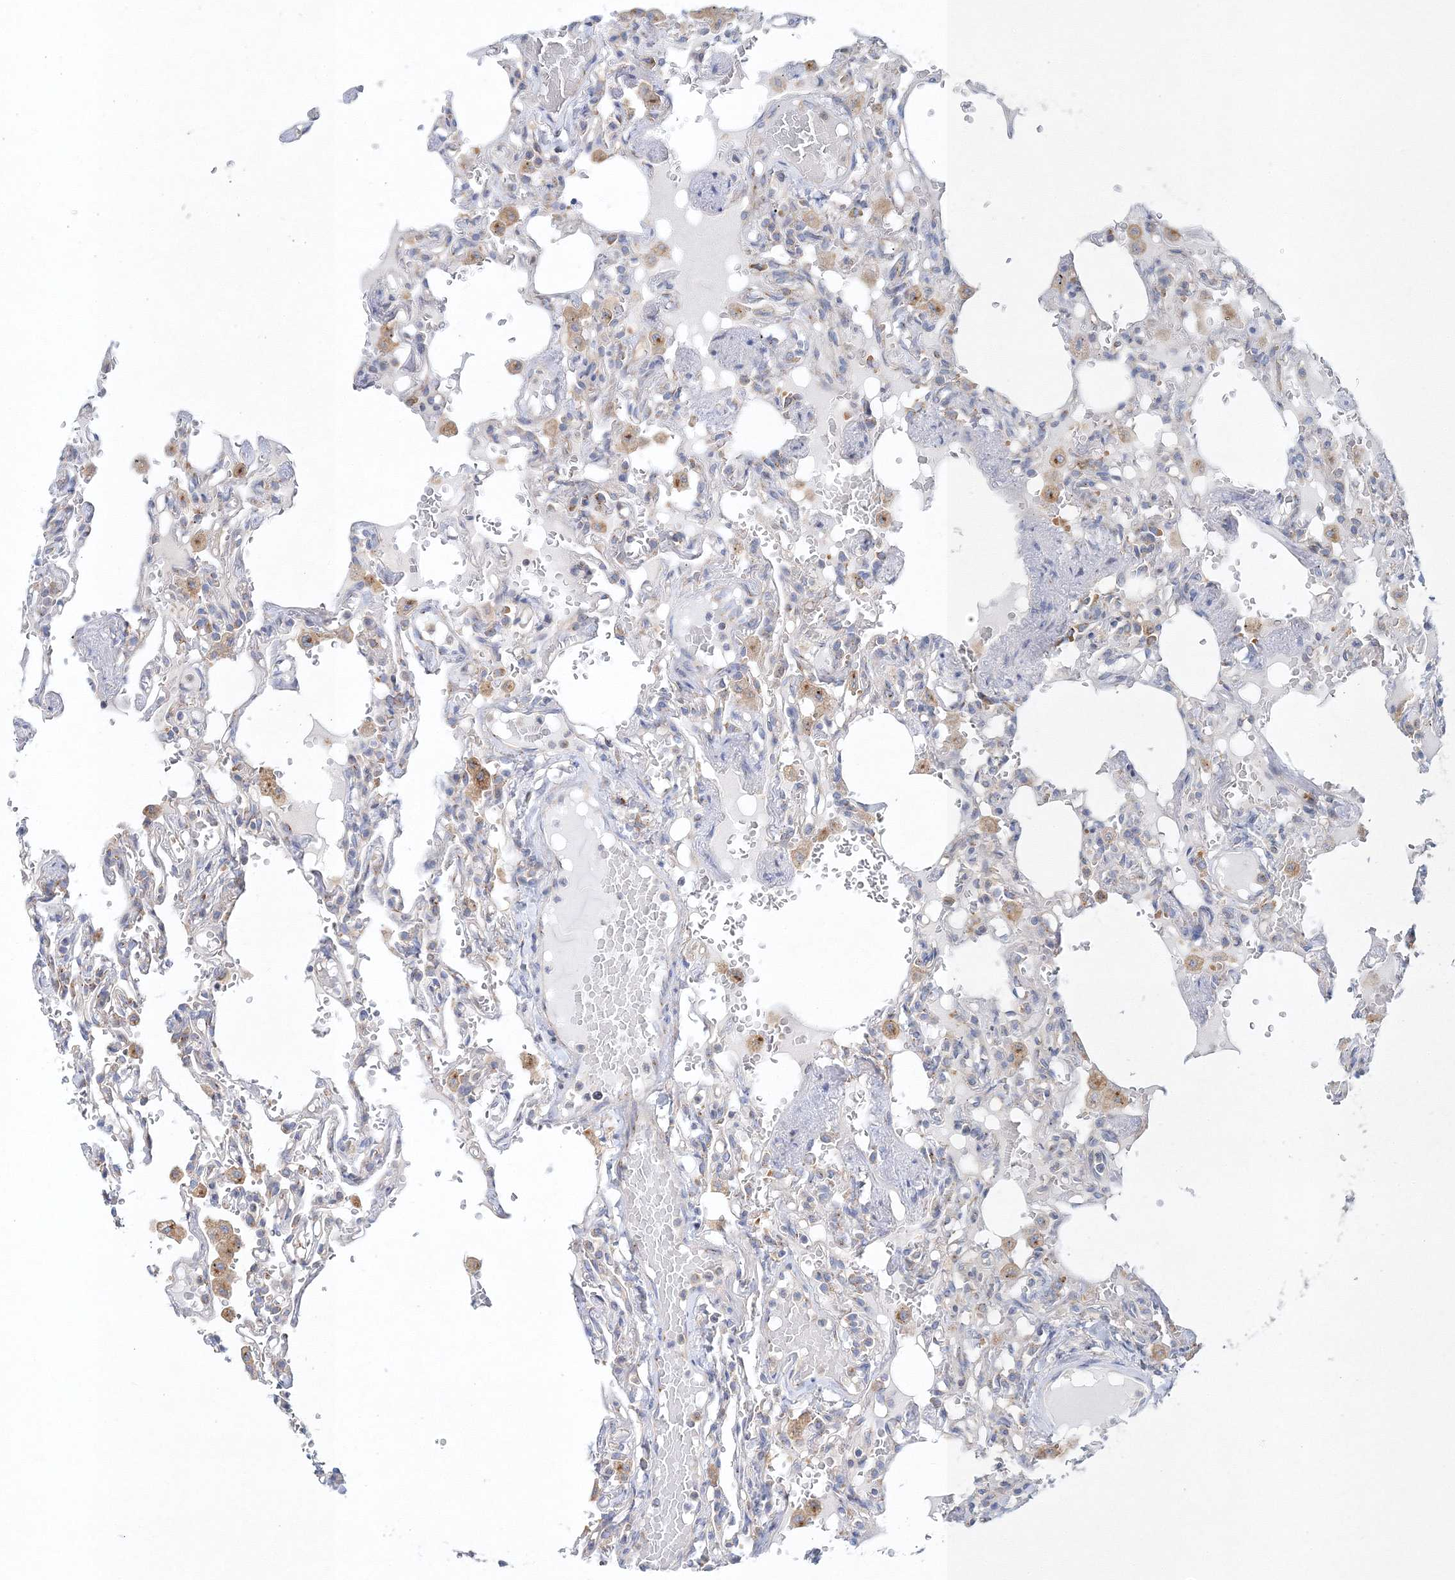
{"staining": {"intensity": "negative", "quantity": "none", "location": "none"}, "tissue": "lung", "cell_type": "Alveolar cells", "image_type": "normal", "snomed": [{"axis": "morphology", "description": "Normal tissue, NOS"}, {"axis": "topography", "description": "Lung"}], "caption": "High magnification brightfield microscopy of benign lung stained with DAB (3,3'-diaminobenzidine) (brown) and counterstained with hematoxylin (blue): alveolar cells show no significant expression.", "gene": "SEC23IP", "patient": {"sex": "male", "age": 21}}